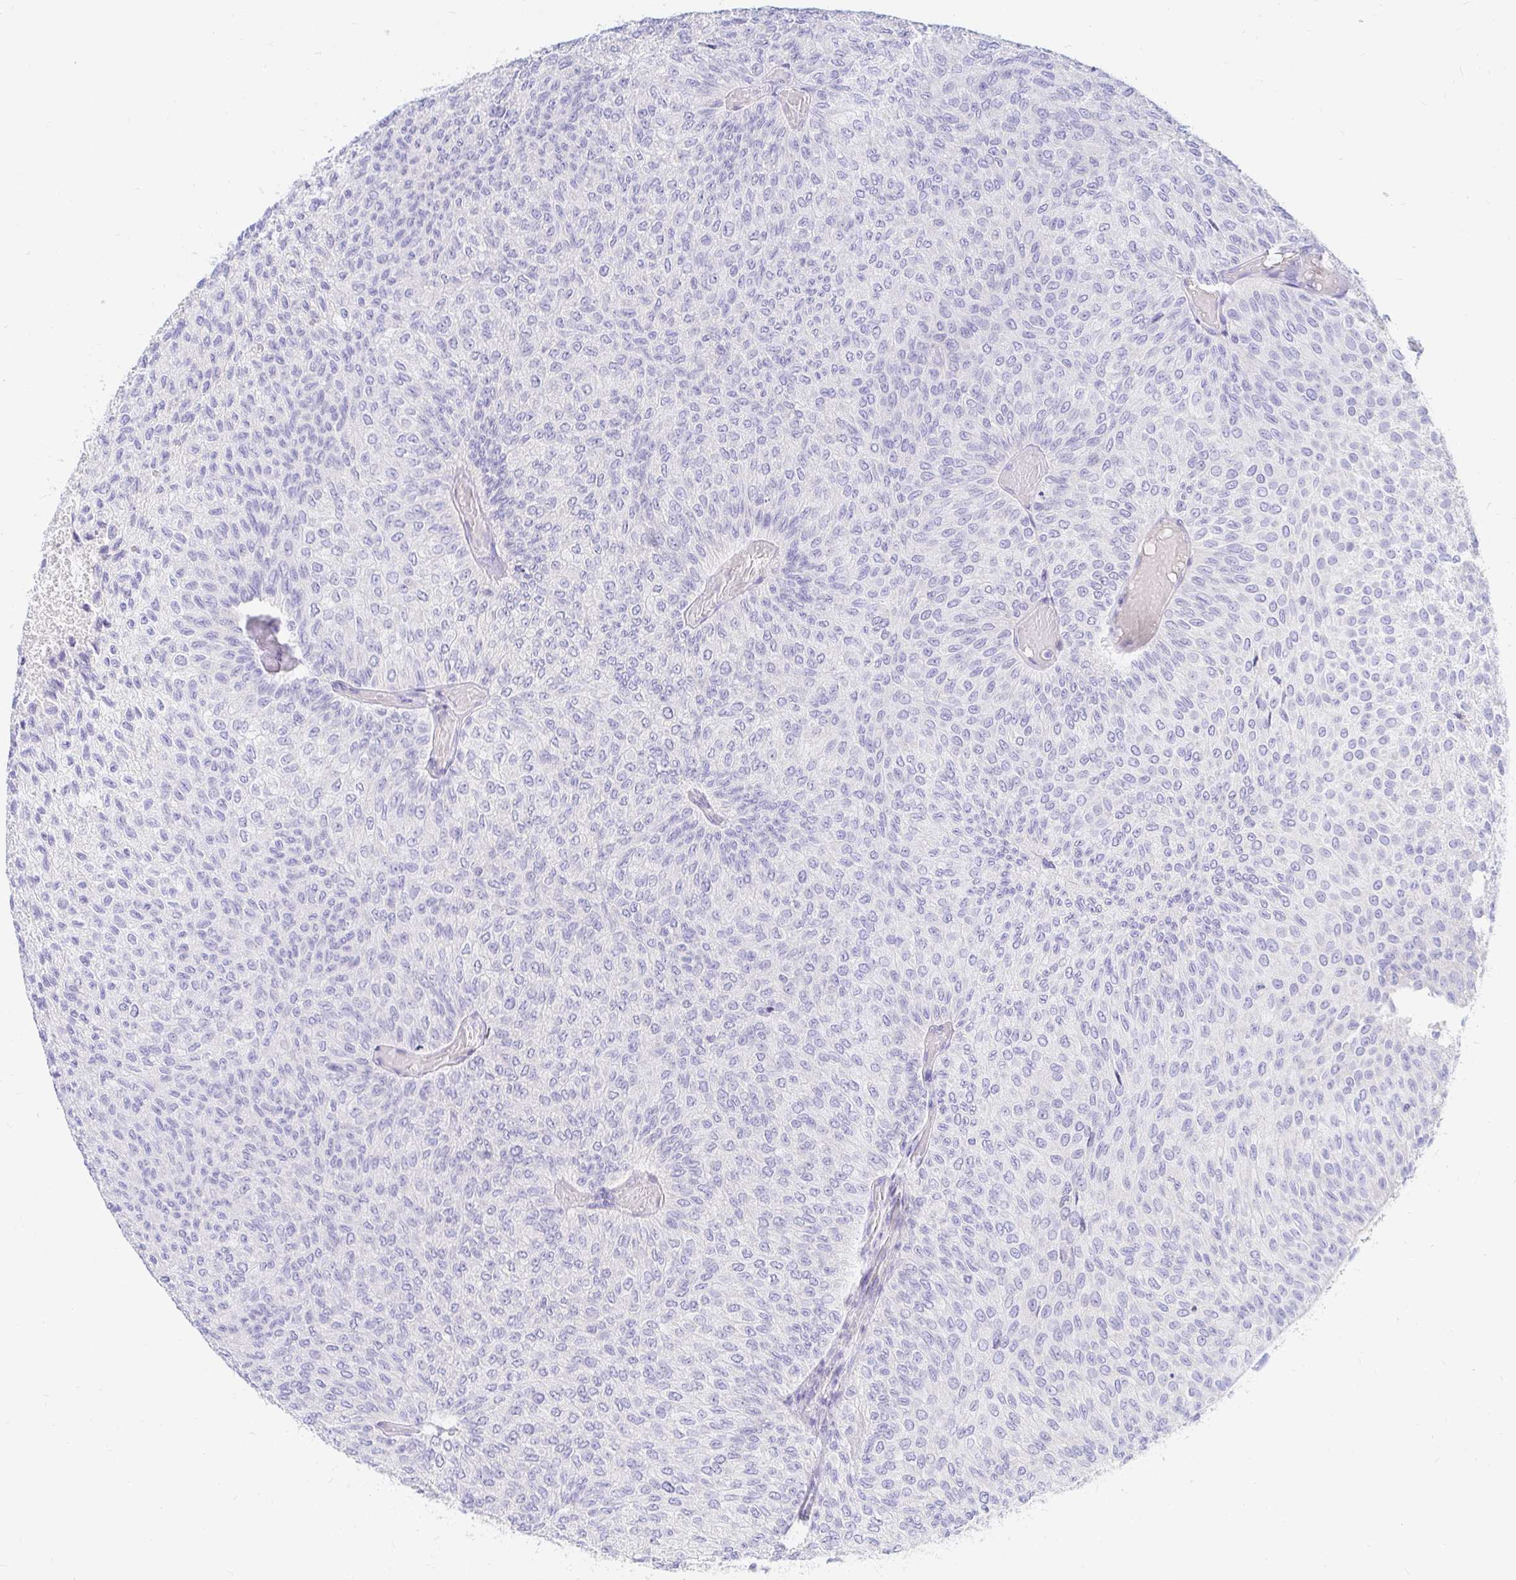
{"staining": {"intensity": "negative", "quantity": "none", "location": "none"}, "tissue": "urothelial cancer", "cell_type": "Tumor cells", "image_type": "cancer", "snomed": [{"axis": "morphology", "description": "Urothelial carcinoma, Low grade"}, {"axis": "topography", "description": "Urinary bladder"}], "caption": "Tumor cells show no significant positivity in urothelial carcinoma (low-grade). (Brightfield microscopy of DAB IHC at high magnification).", "gene": "NR2E1", "patient": {"sex": "male", "age": 78}}